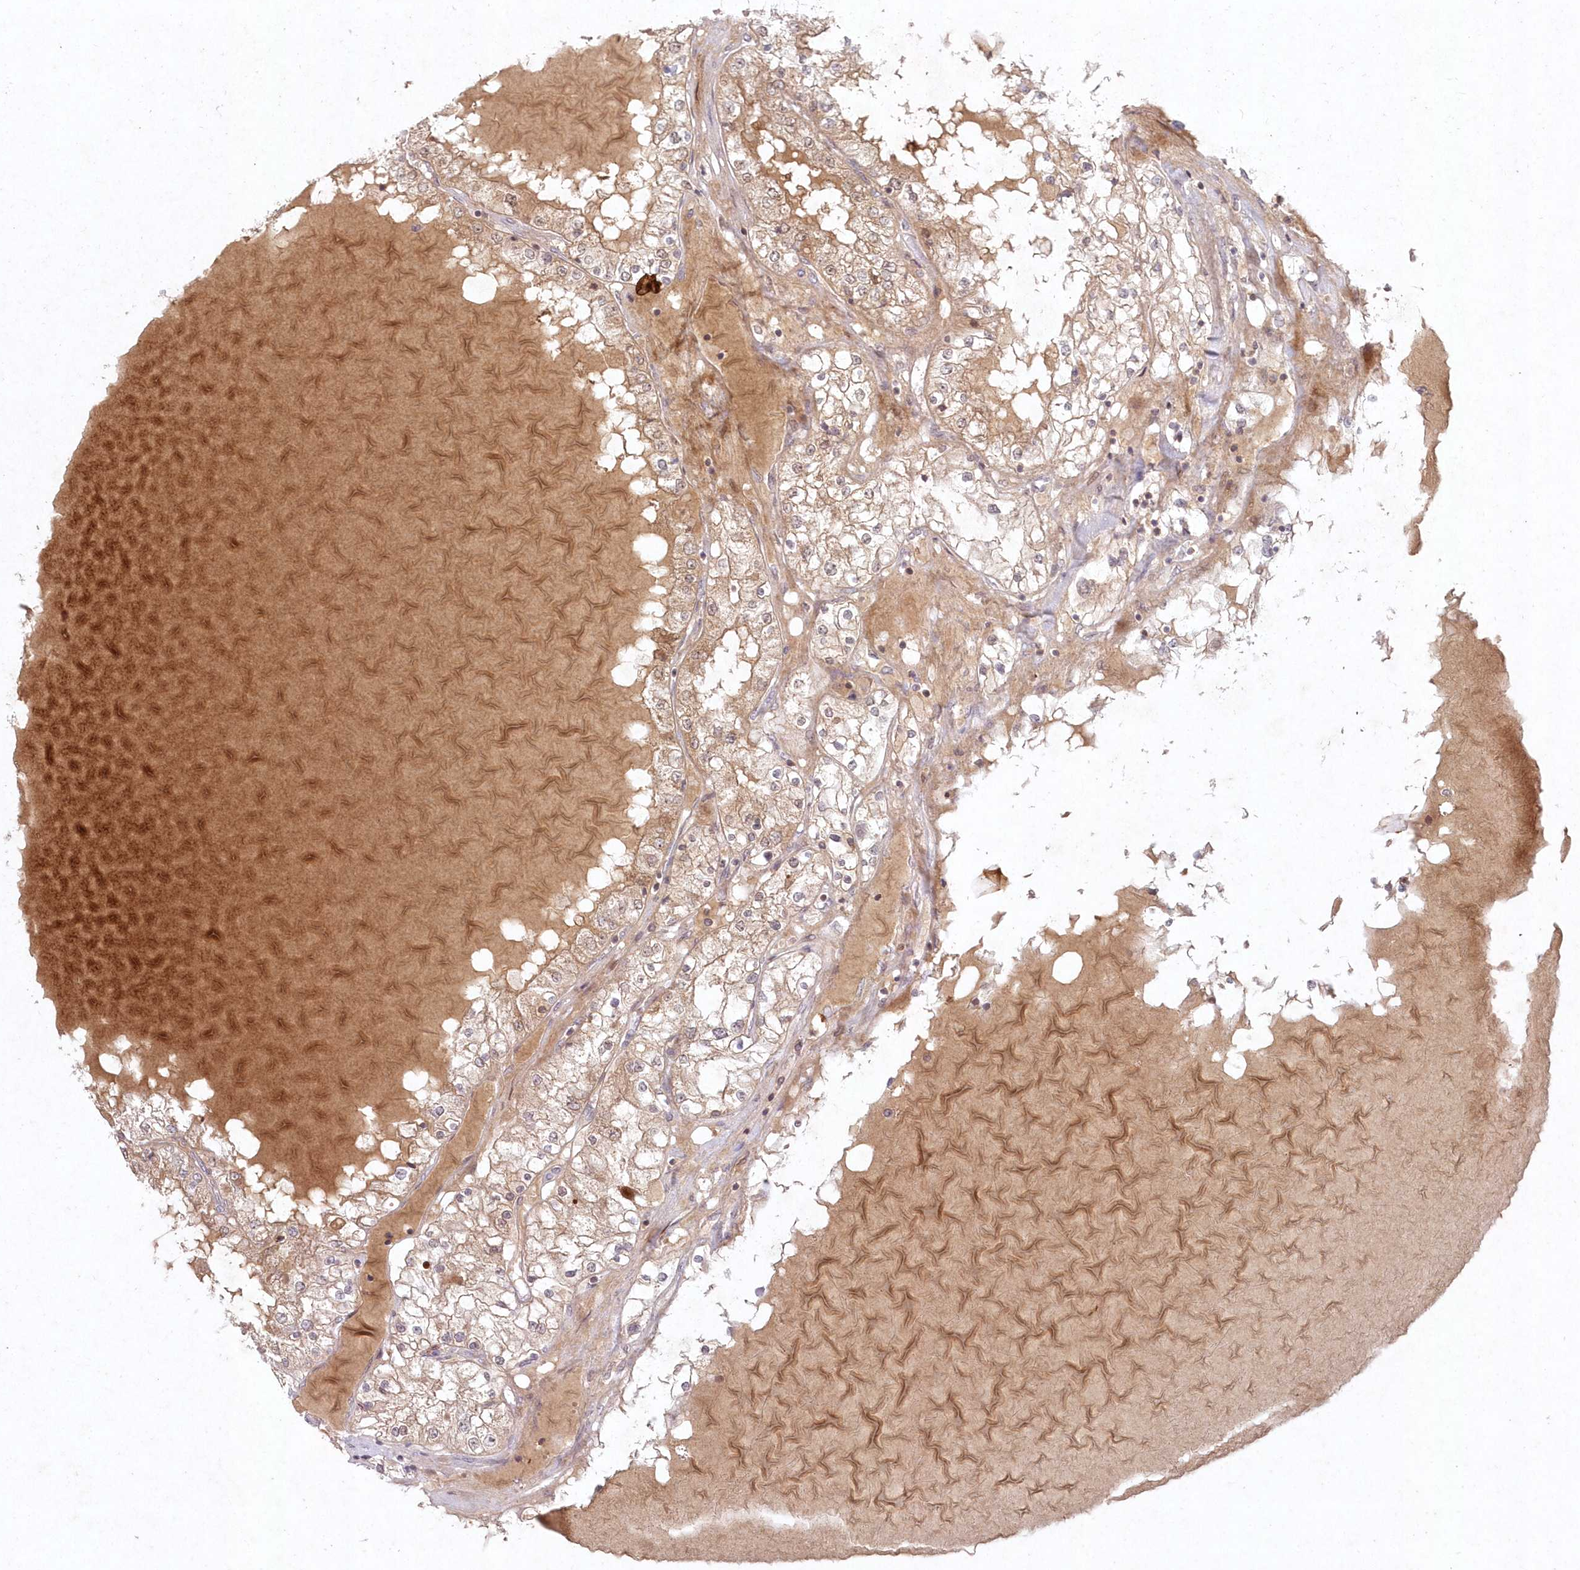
{"staining": {"intensity": "weak", "quantity": ">75%", "location": "cytoplasmic/membranous"}, "tissue": "renal cancer", "cell_type": "Tumor cells", "image_type": "cancer", "snomed": [{"axis": "morphology", "description": "Adenocarcinoma, NOS"}, {"axis": "topography", "description": "Kidney"}], "caption": "Immunohistochemical staining of human renal adenocarcinoma displays weak cytoplasmic/membranous protein positivity in approximately >75% of tumor cells.", "gene": "ASCC1", "patient": {"sex": "male", "age": 68}}